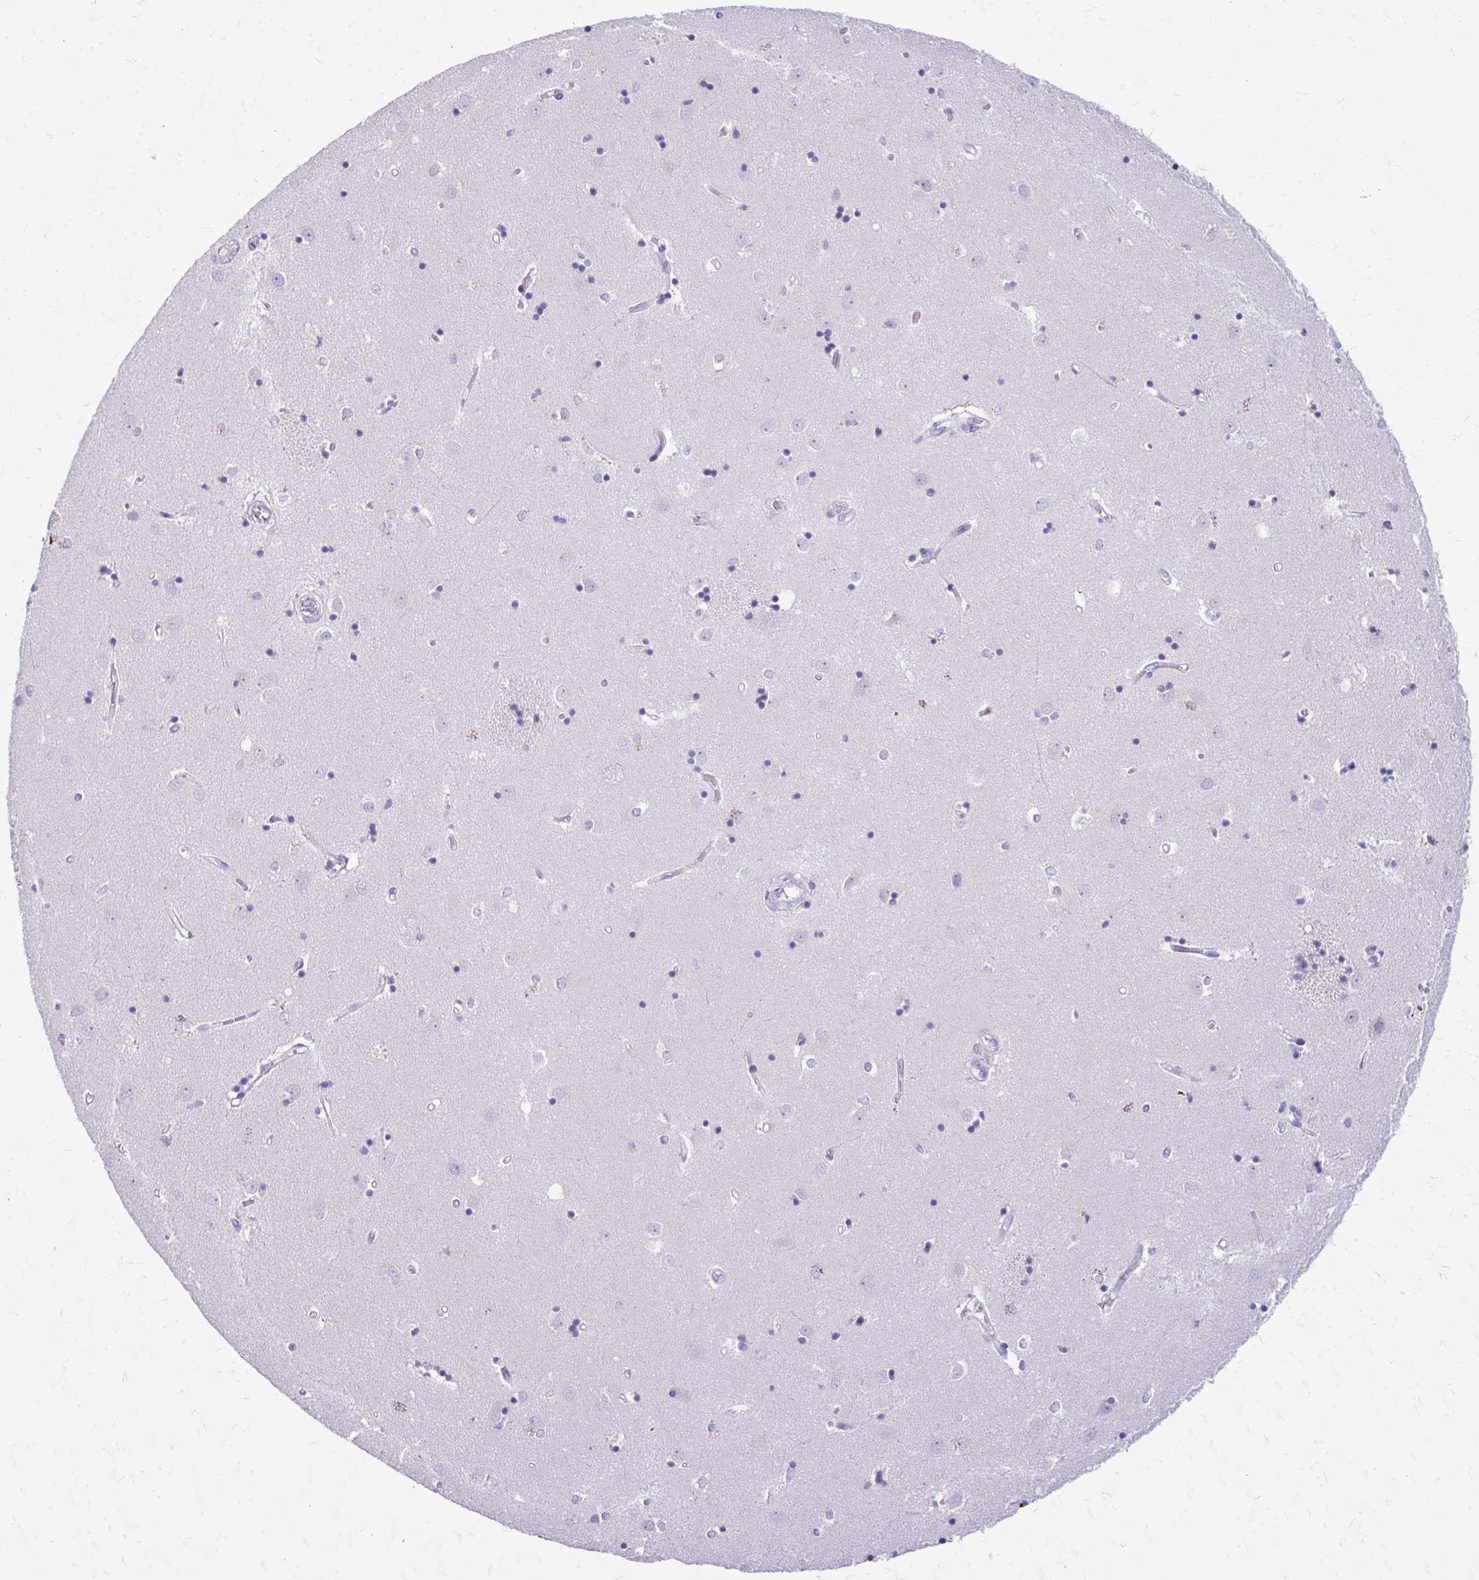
{"staining": {"intensity": "negative", "quantity": "none", "location": "none"}, "tissue": "caudate", "cell_type": "Glial cells", "image_type": "normal", "snomed": [{"axis": "morphology", "description": "Normal tissue, NOS"}, {"axis": "topography", "description": "Lateral ventricle wall"}], "caption": "This micrograph is of normal caudate stained with immunohistochemistry (IHC) to label a protein in brown with the nuclei are counter-stained blue. There is no expression in glial cells.", "gene": "LCN15", "patient": {"sex": "male", "age": 54}}